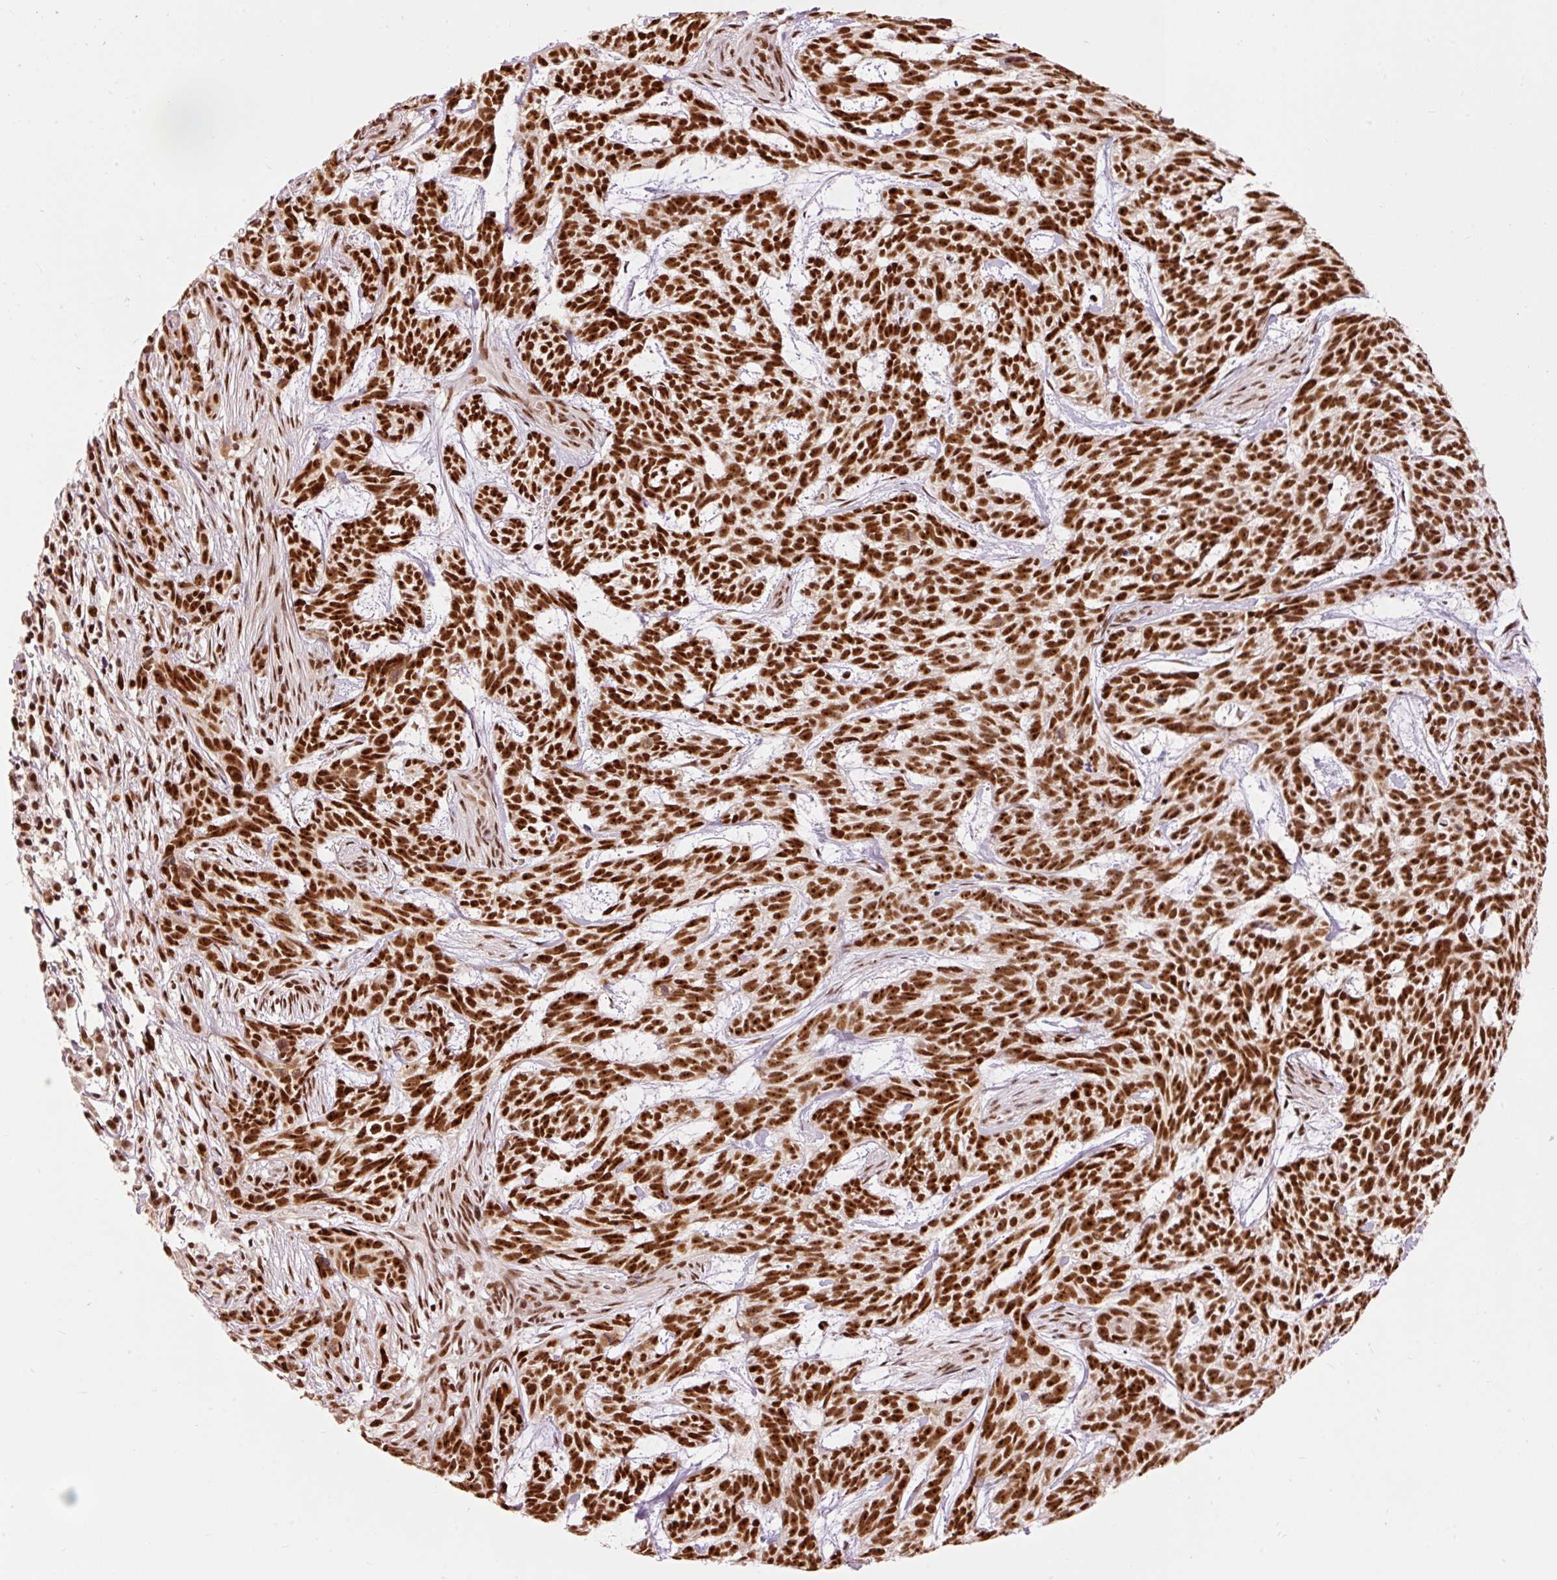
{"staining": {"intensity": "strong", "quantity": ">75%", "location": "nuclear"}, "tissue": "skin cancer", "cell_type": "Tumor cells", "image_type": "cancer", "snomed": [{"axis": "morphology", "description": "Basal cell carcinoma"}, {"axis": "topography", "description": "Skin"}], "caption": "High-magnification brightfield microscopy of basal cell carcinoma (skin) stained with DAB (3,3'-diaminobenzidine) (brown) and counterstained with hematoxylin (blue). tumor cells exhibit strong nuclear positivity is appreciated in approximately>75% of cells.", "gene": "ZBTB44", "patient": {"sex": "female", "age": 93}}